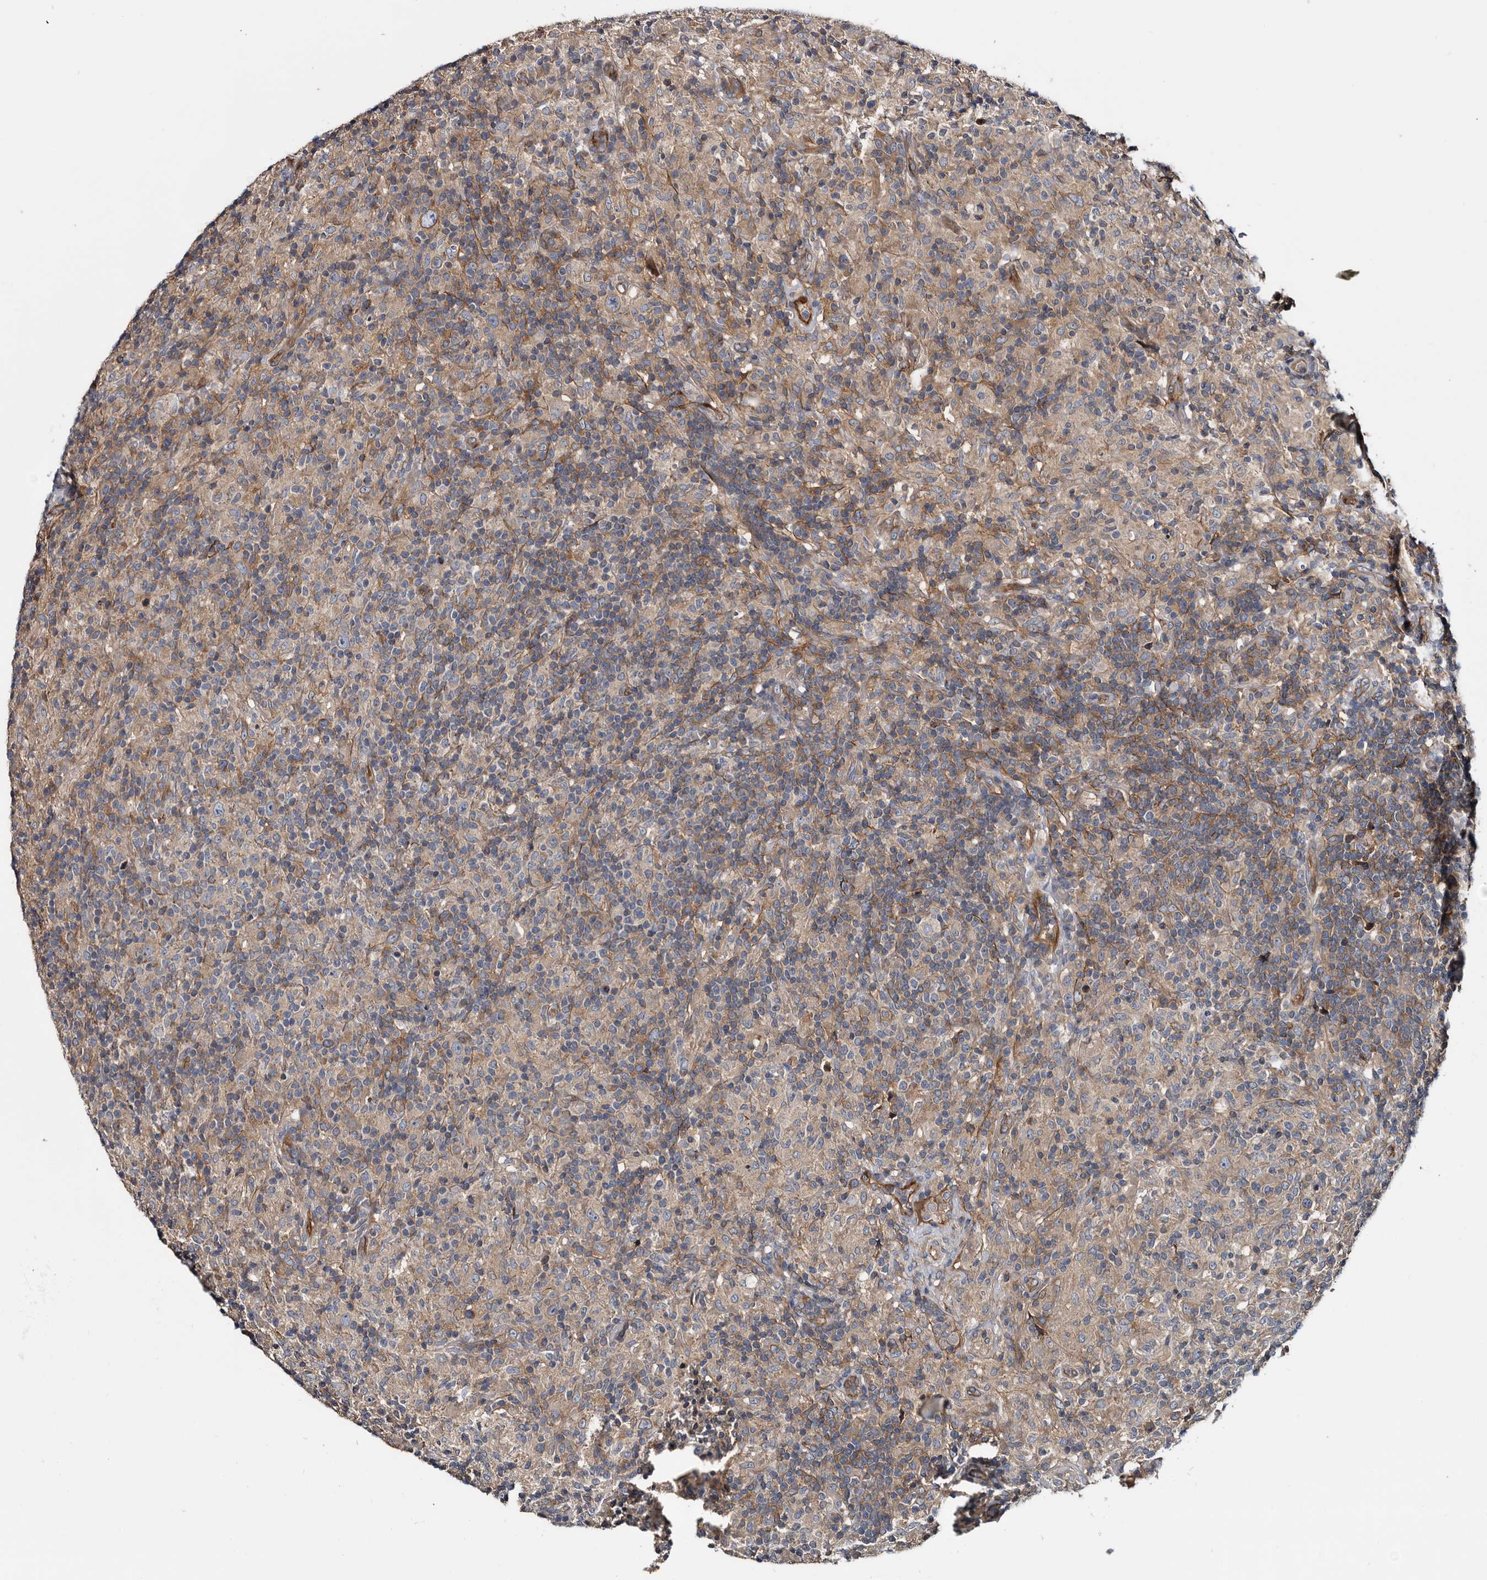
{"staining": {"intensity": "moderate", "quantity": "<25%", "location": "cytoplasmic/membranous"}, "tissue": "lymphoma", "cell_type": "Tumor cells", "image_type": "cancer", "snomed": [{"axis": "morphology", "description": "Hodgkin's disease, NOS"}, {"axis": "topography", "description": "Lymph node"}], "caption": "Lymphoma was stained to show a protein in brown. There is low levels of moderate cytoplasmic/membranous staining in approximately <25% of tumor cells.", "gene": "TSPAN17", "patient": {"sex": "male", "age": 70}}